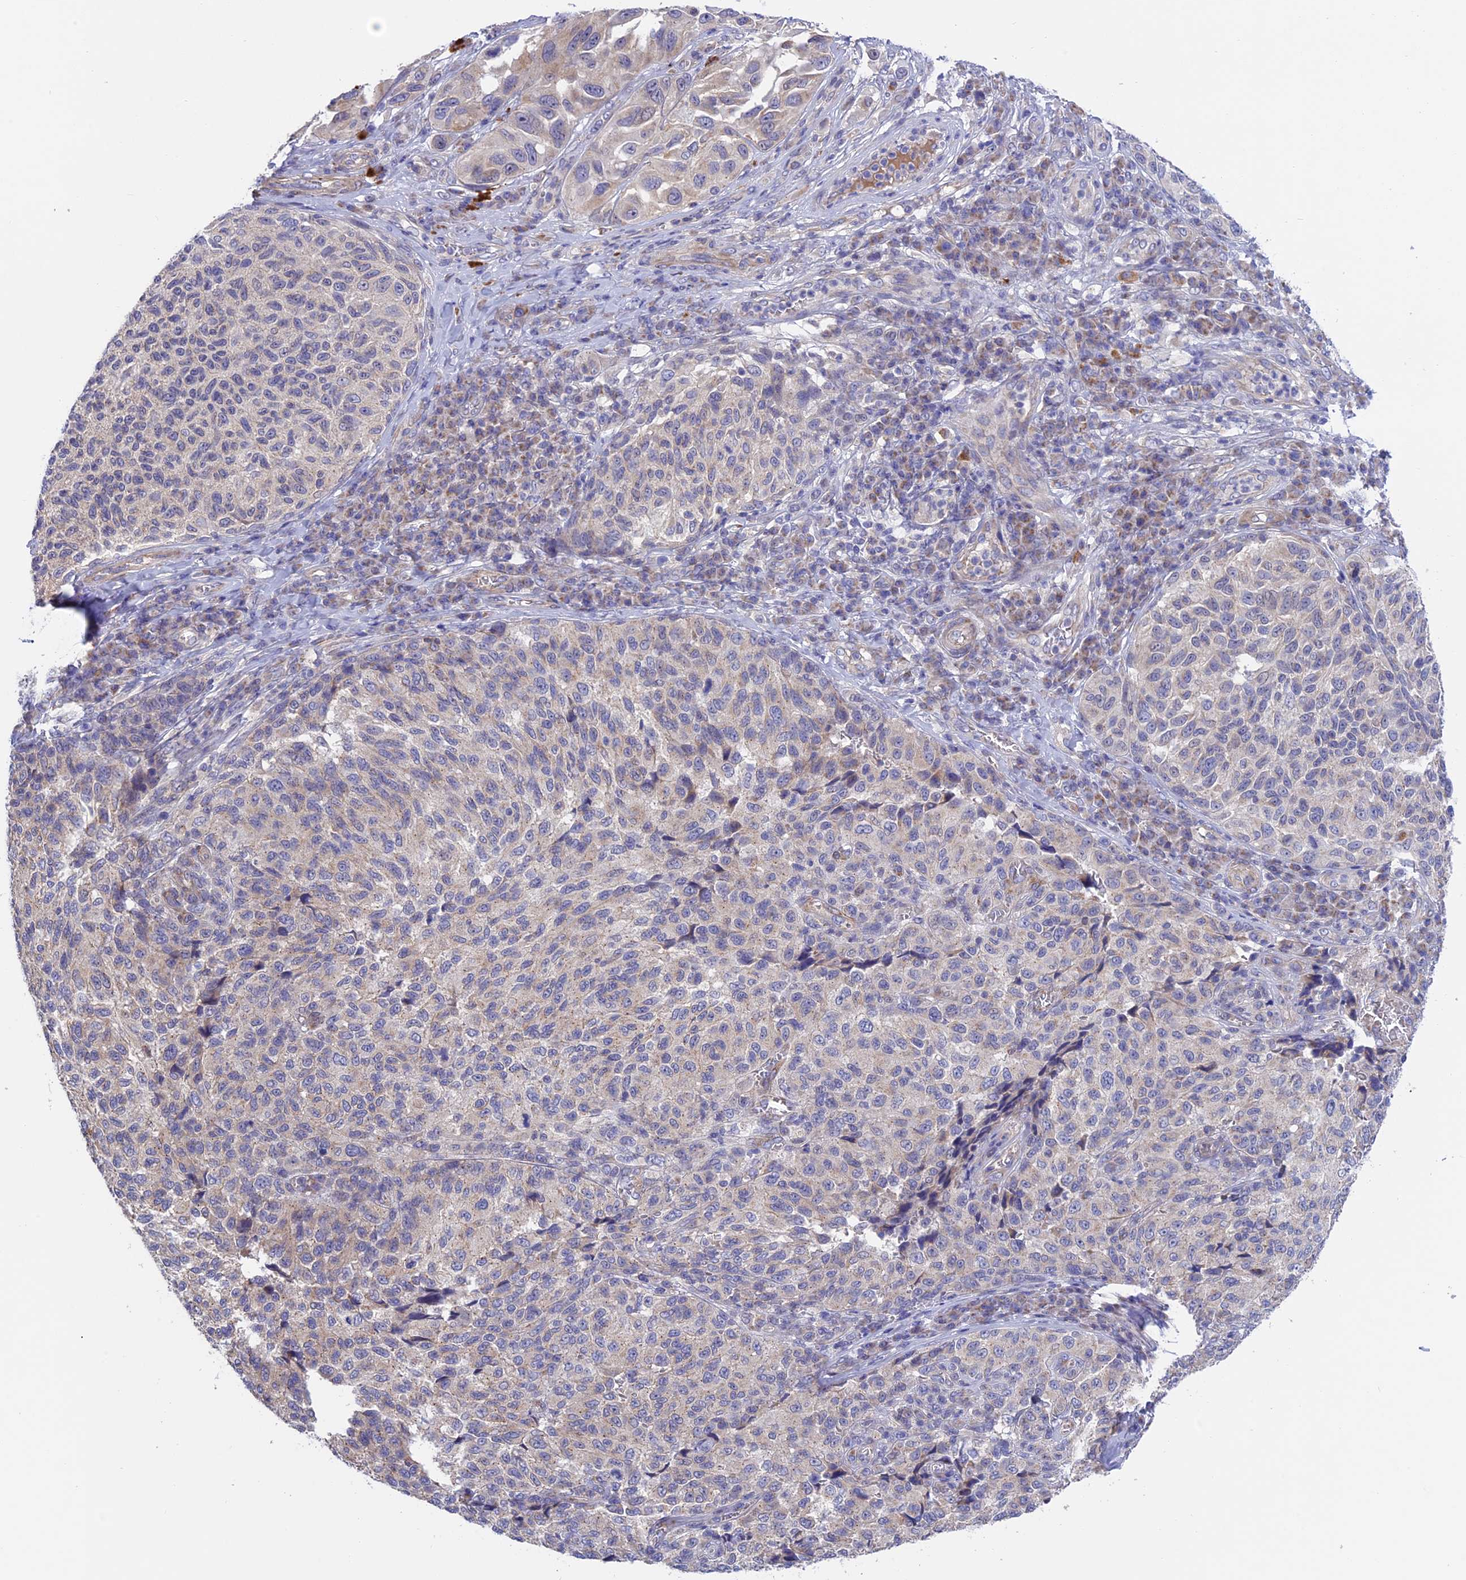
{"staining": {"intensity": "negative", "quantity": "none", "location": "none"}, "tissue": "melanoma", "cell_type": "Tumor cells", "image_type": "cancer", "snomed": [{"axis": "morphology", "description": "Malignant melanoma, NOS"}, {"axis": "topography", "description": "Skin"}], "caption": "This photomicrograph is of malignant melanoma stained with immunohistochemistry (IHC) to label a protein in brown with the nuclei are counter-stained blue. There is no positivity in tumor cells.", "gene": "ETFDH", "patient": {"sex": "female", "age": 73}}